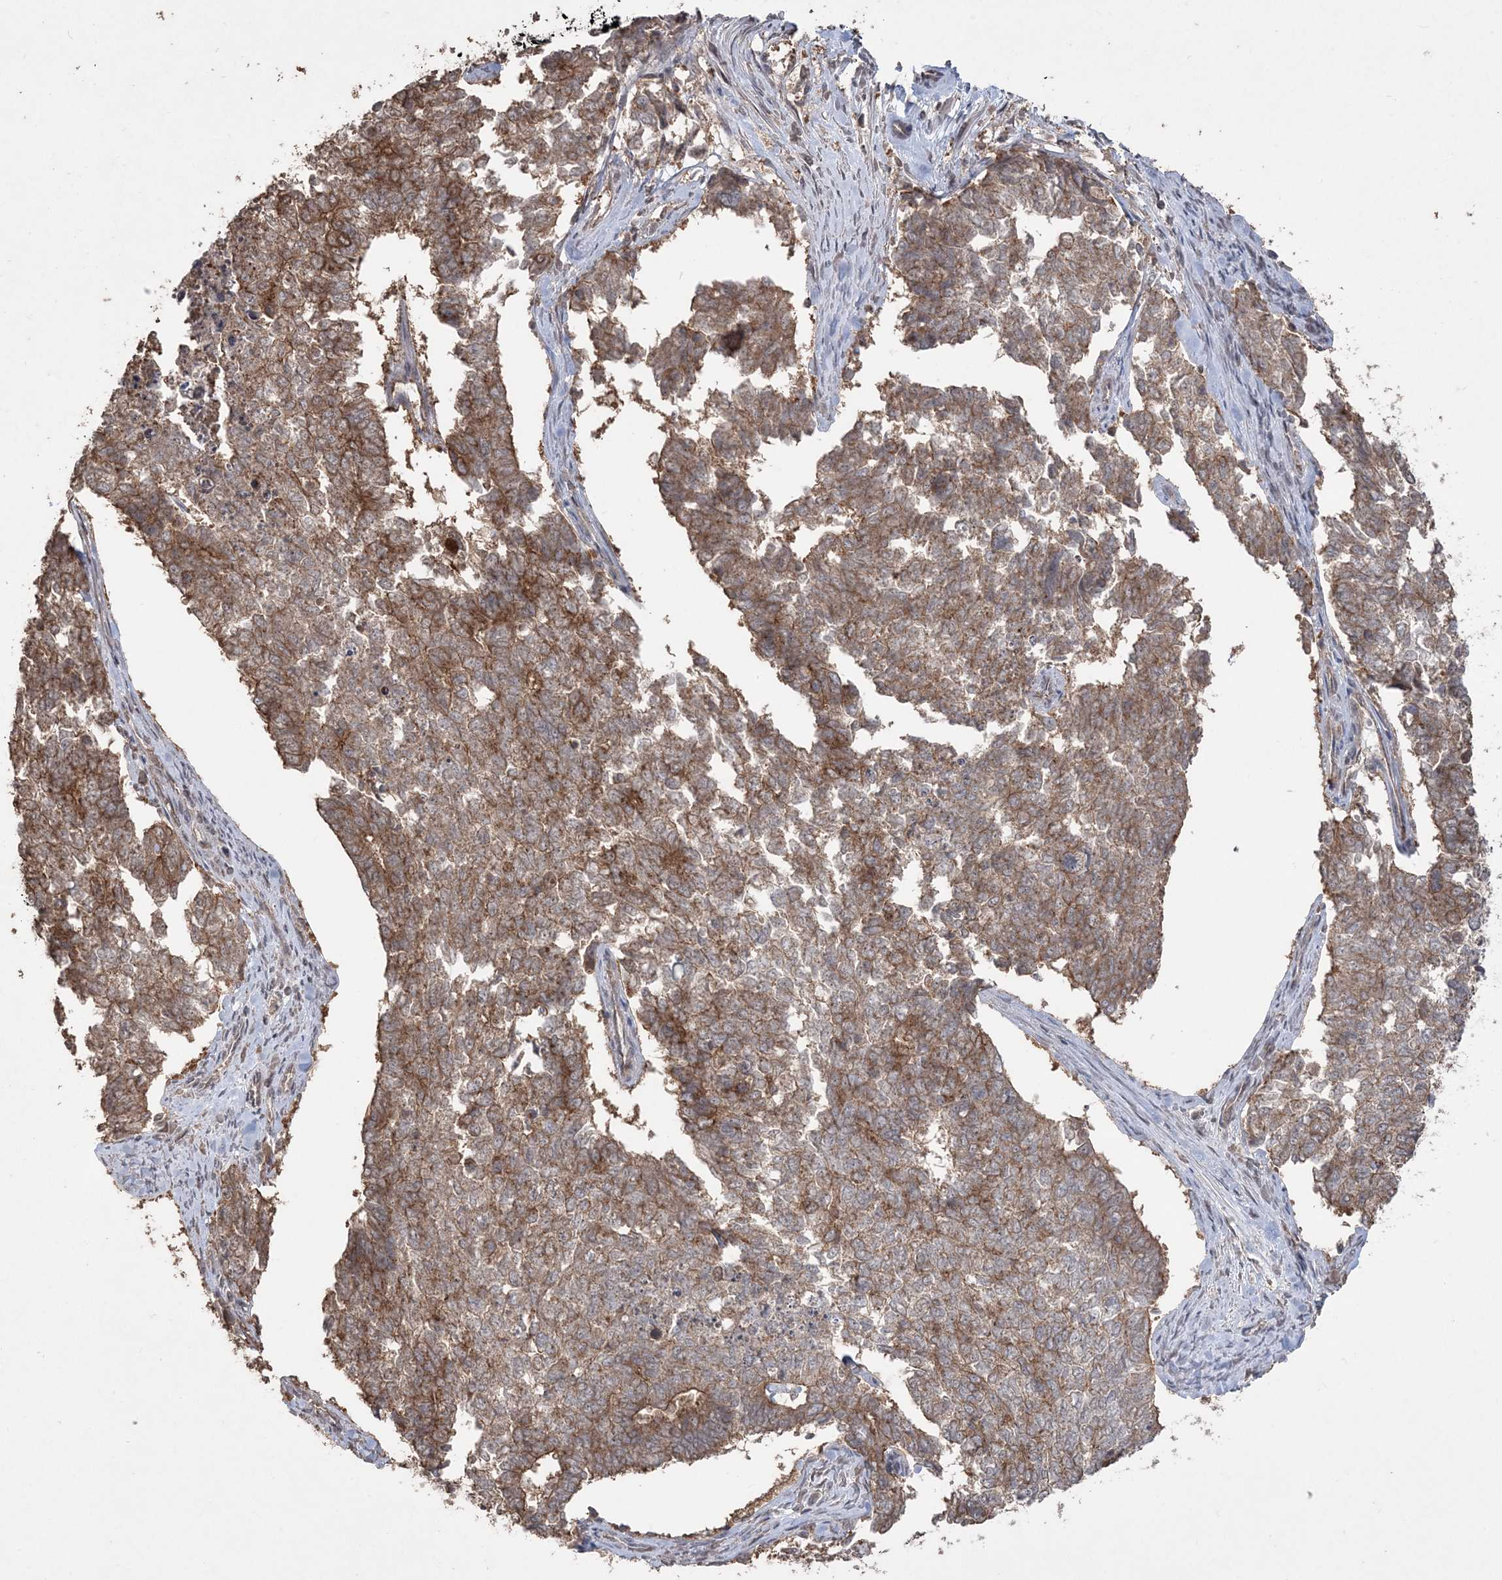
{"staining": {"intensity": "moderate", "quantity": ">75%", "location": "cytoplasmic/membranous"}, "tissue": "cervical cancer", "cell_type": "Tumor cells", "image_type": "cancer", "snomed": [{"axis": "morphology", "description": "Squamous cell carcinoma, NOS"}, {"axis": "topography", "description": "Cervix"}], "caption": "IHC (DAB) staining of human cervical cancer displays moderate cytoplasmic/membranous protein staining in approximately >75% of tumor cells.", "gene": "EHHADH", "patient": {"sex": "female", "age": 63}}